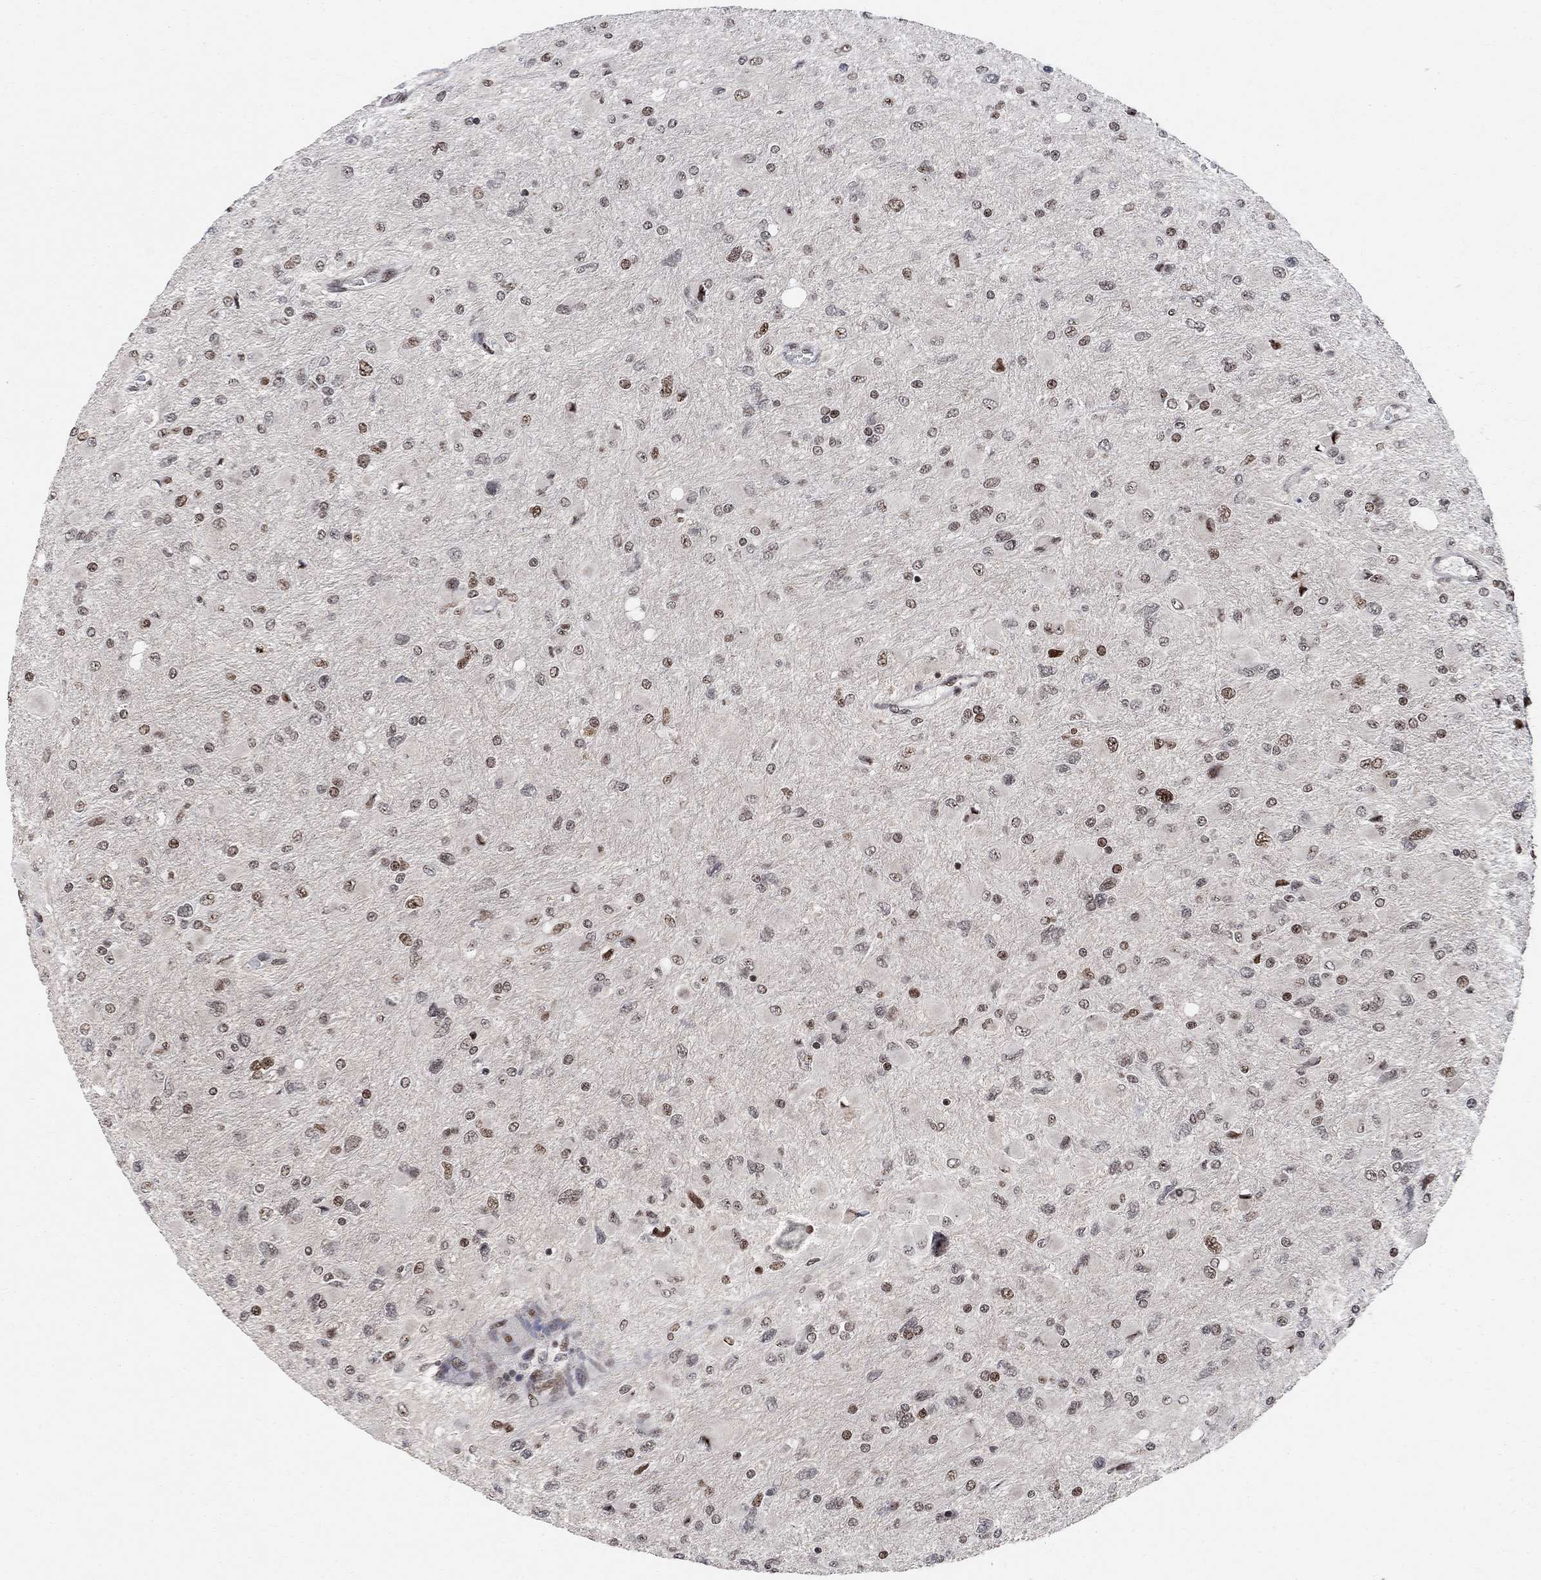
{"staining": {"intensity": "moderate", "quantity": "25%-75%", "location": "nuclear"}, "tissue": "glioma", "cell_type": "Tumor cells", "image_type": "cancer", "snomed": [{"axis": "morphology", "description": "Glioma, malignant, High grade"}, {"axis": "topography", "description": "Cerebral cortex"}], "caption": "Moderate nuclear expression is present in about 25%-75% of tumor cells in malignant high-grade glioma.", "gene": "E4F1", "patient": {"sex": "female", "age": 36}}